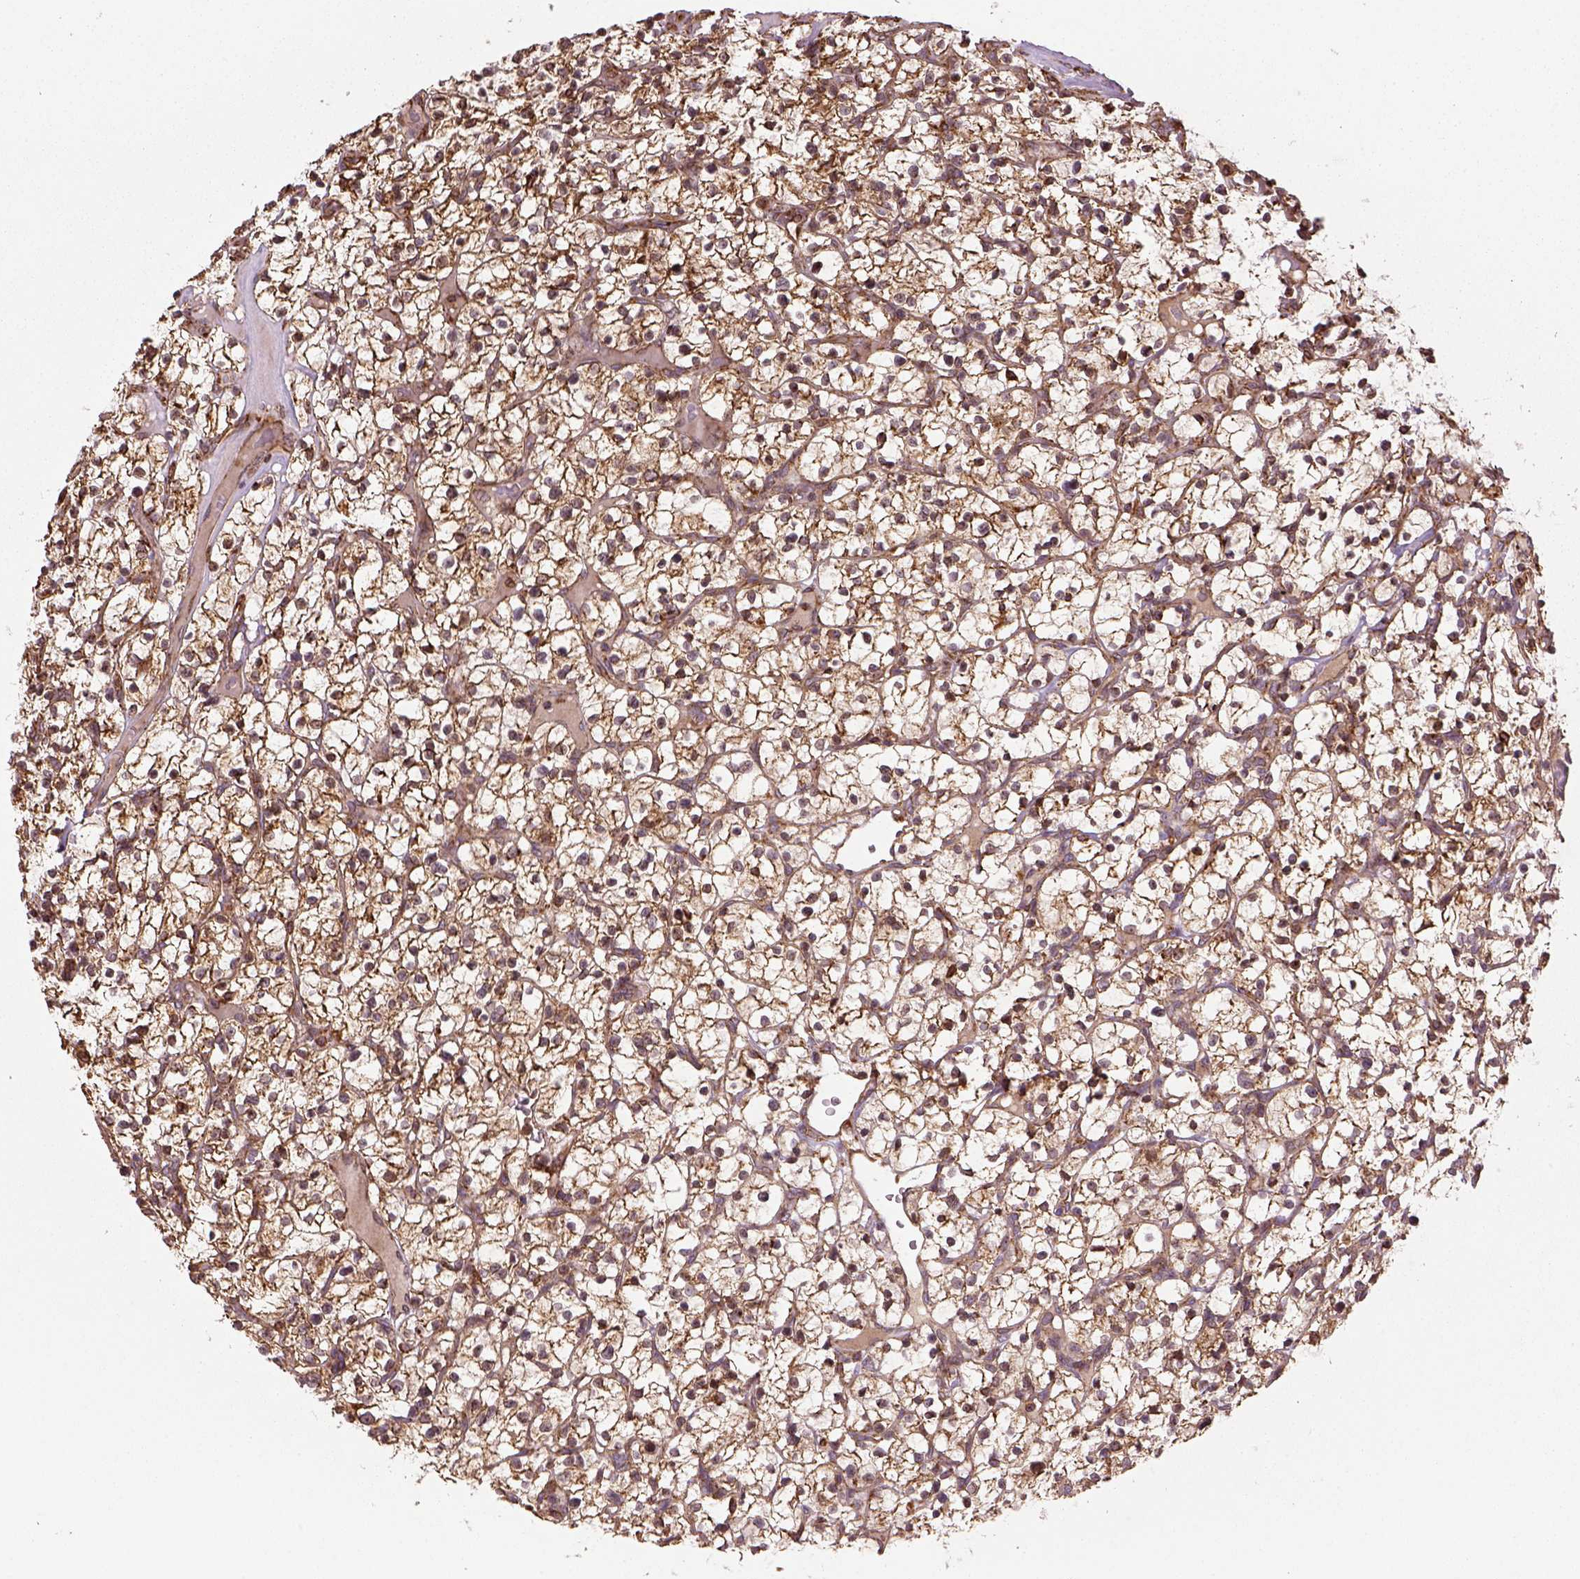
{"staining": {"intensity": "strong", "quantity": ">75%", "location": "cytoplasmic/membranous"}, "tissue": "renal cancer", "cell_type": "Tumor cells", "image_type": "cancer", "snomed": [{"axis": "morphology", "description": "Adenocarcinoma, NOS"}, {"axis": "topography", "description": "Kidney"}], "caption": "Human renal cancer (adenocarcinoma) stained with a brown dye shows strong cytoplasmic/membranous positive staining in about >75% of tumor cells.", "gene": "MAPK8IP3", "patient": {"sex": "female", "age": 64}}